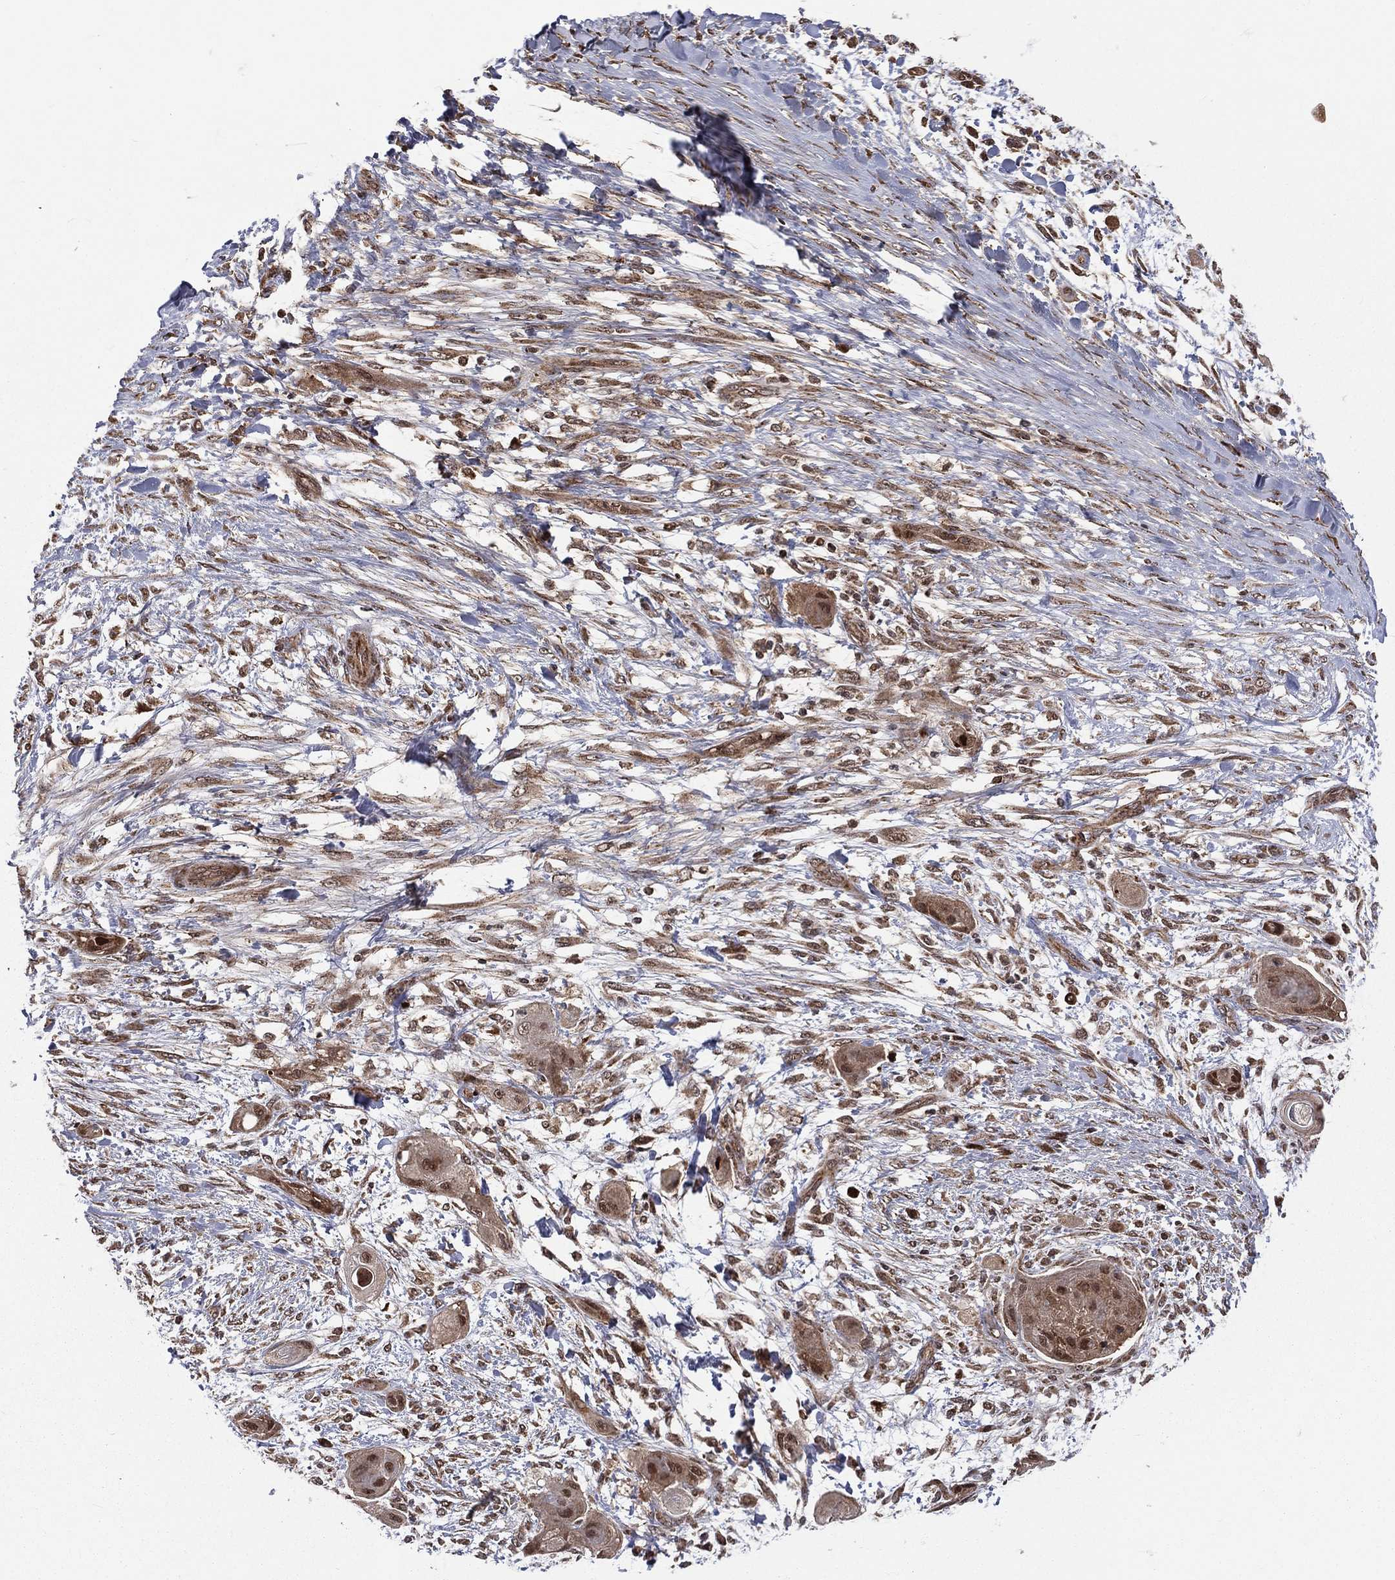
{"staining": {"intensity": "moderate", "quantity": "25%-75%", "location": "cytoplasmic/membranous,nuclear"}, "tissue": "skin cancer", "cell_type": "Tumor cells", "image_type": "cancer", "snomed": [{"axis": "morphology", "description": "Squamous cell carcinoma, NOS"}, {"axis": "topography", "description": "Skin"}], "caption": "DAB (3,3'-diaminobenzidine) immunohistochemical staining of squamous cell carcinoma (skin) reveals moderate cytoplasmic/membranous and nuclear protein positivity in approximately 25%-75% of tumor cells.", "gene": "MDM2", "patient": {"sex": "male", "age": 62}}